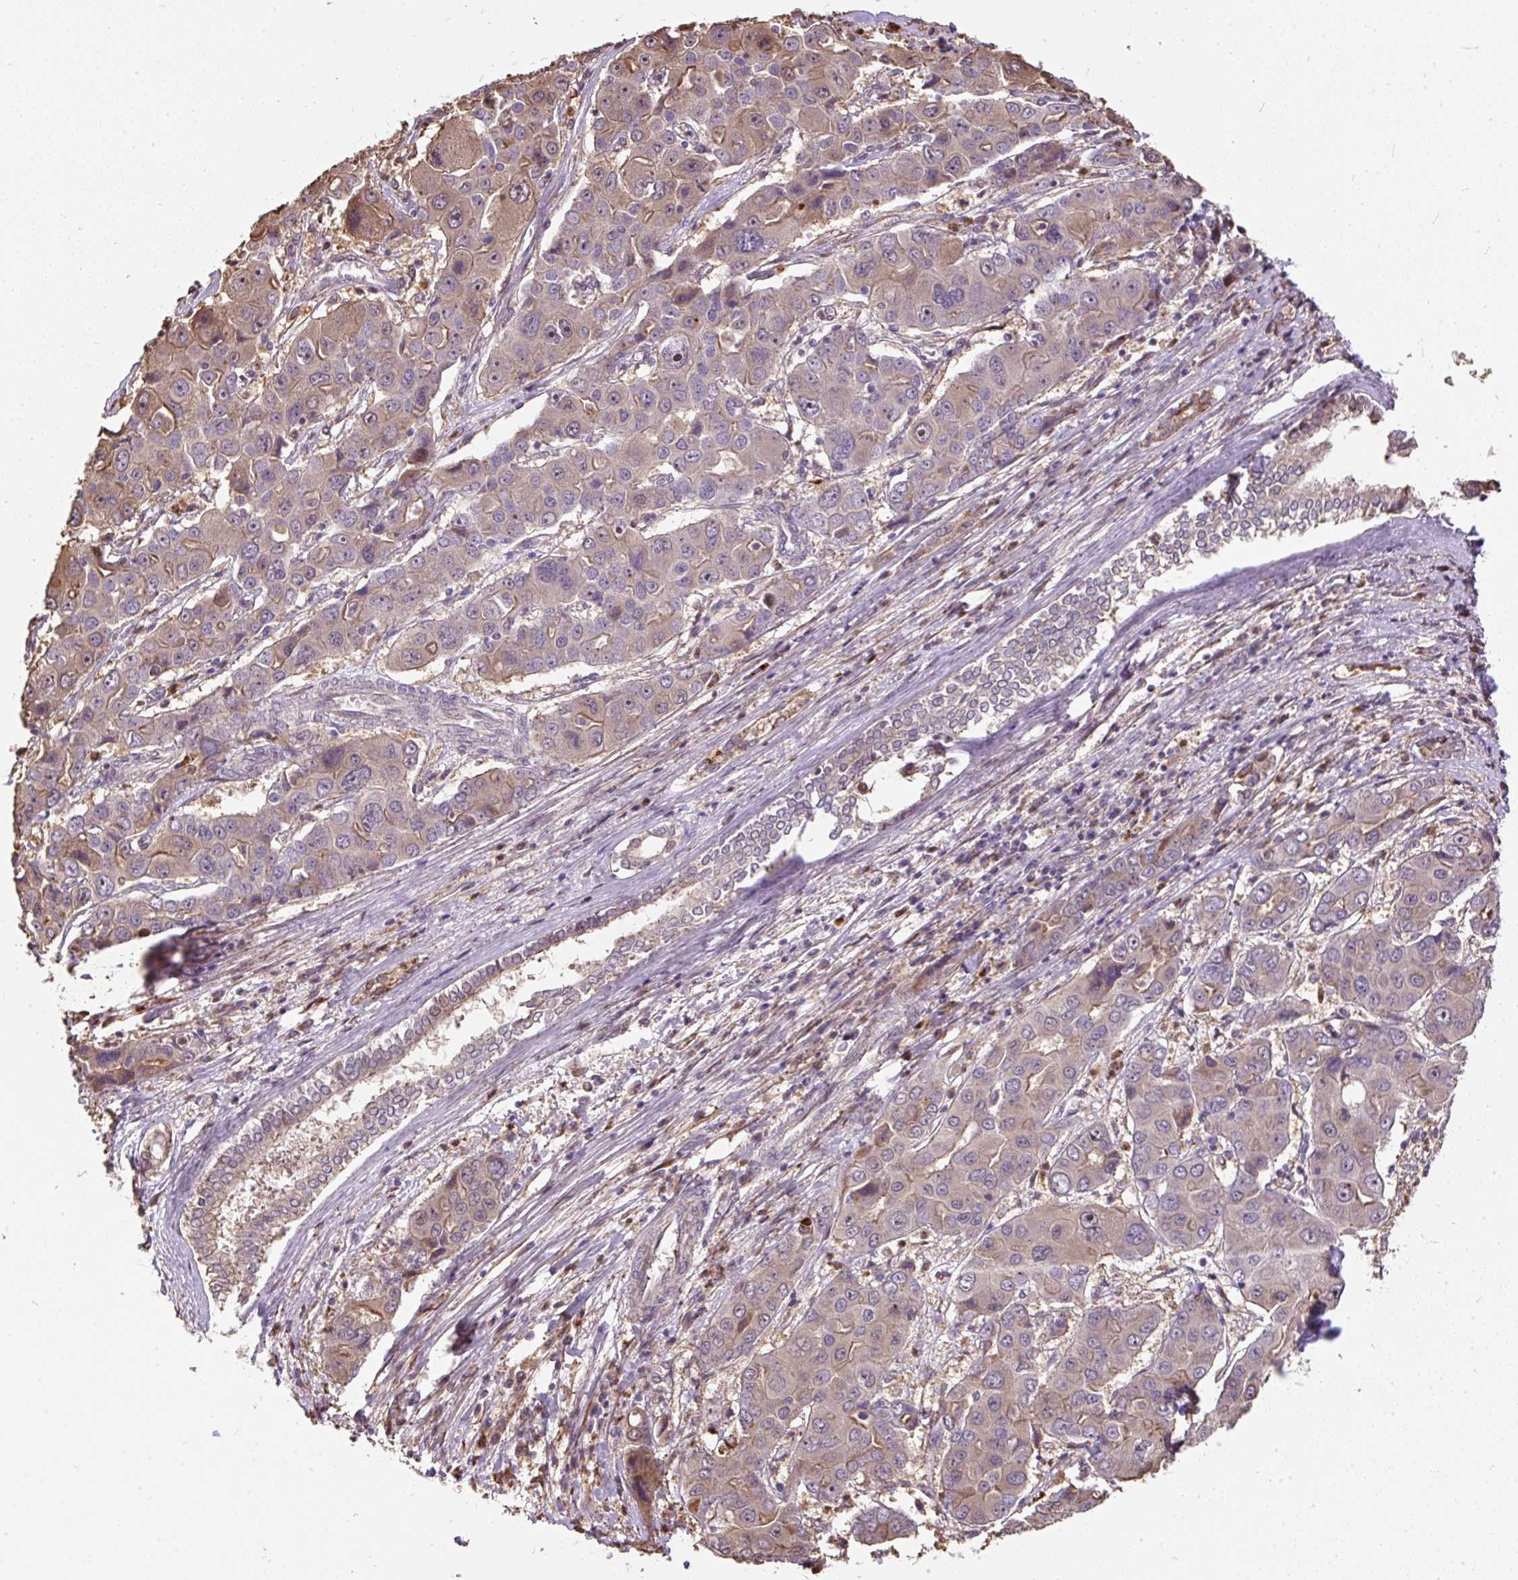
{"staining": {"intensity": "weak", "quantity": "<25%", "location": "cytoplasmic/membranous"}, "tissue": "liver cancer", "cell_type": "Tumor cells", "image_type": "cancer", "snomed": [{"axis": "morphology", "description": "Cholangiocarcinoma"}, {"axis": "topography", "description": "Liver"}], "caption": "A micrograph of liver cholangiocarcinoma stained for a protein demonstrates no brown staining in tumor cells. Nuclei are stained in blue.", "gene": "PUS7L", "patient": {"sex": "male", "age": 67}}